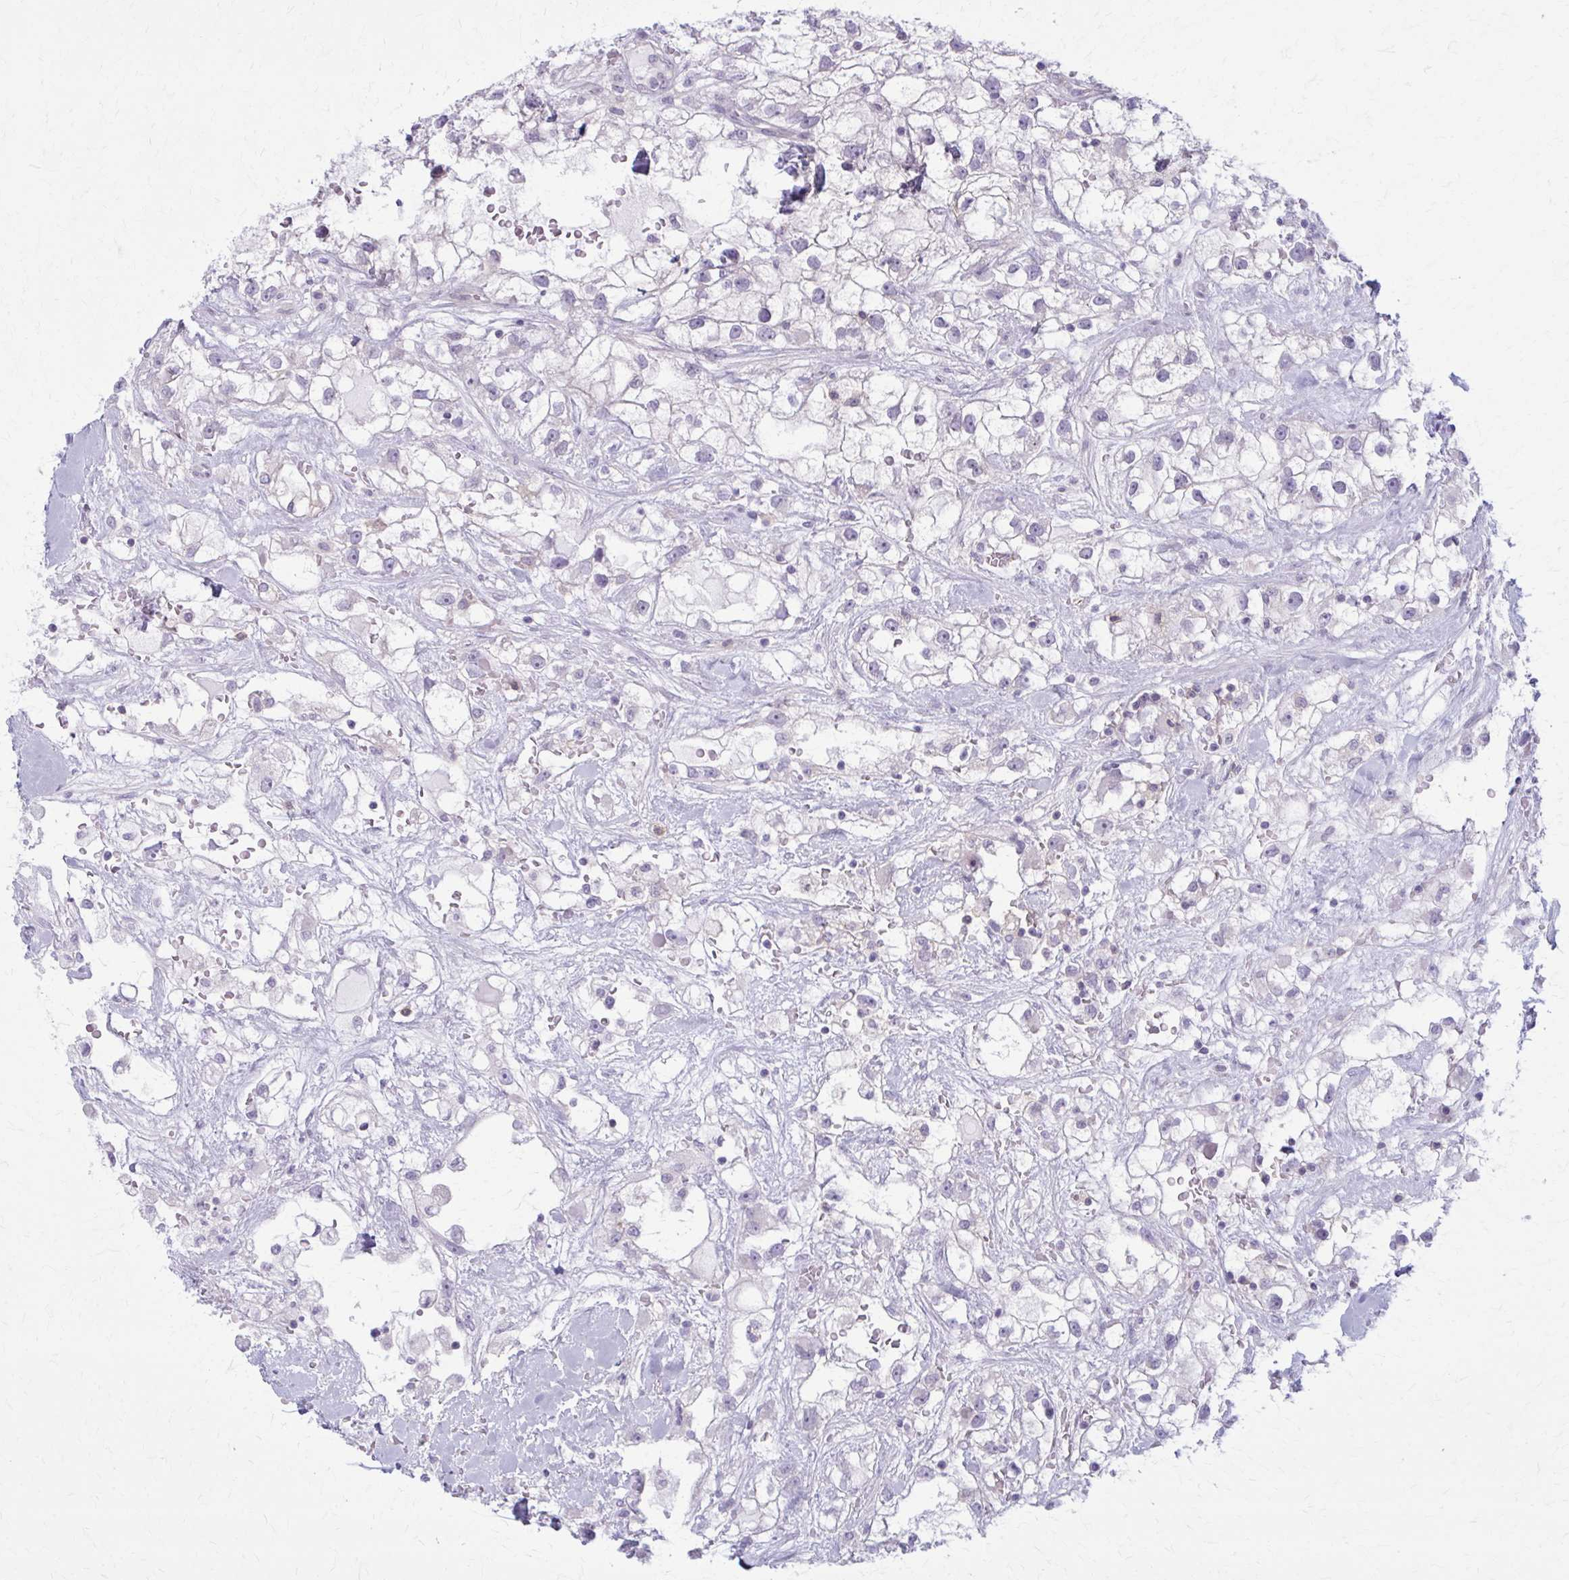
{"staining": {"intensity": "negative", "quantity": "none", "location": "none"}, "tissue": "renal cancer", "cell_type": "Tumor cells", "image_type": "cancer", "snomed": [{"axis": "morphology", "description": "Adenocarcinoma, NOS"}, {"axis": "topography", "description": "Kidney"}], "caption": "DAB (3,3'-diaminobenzidine) immunohistochemical staining of human adenocarcinoma (renal) displays no significant staining in tumor cells.", "gene": "CD38", "patient": {"sex": "male", "age": 59}}